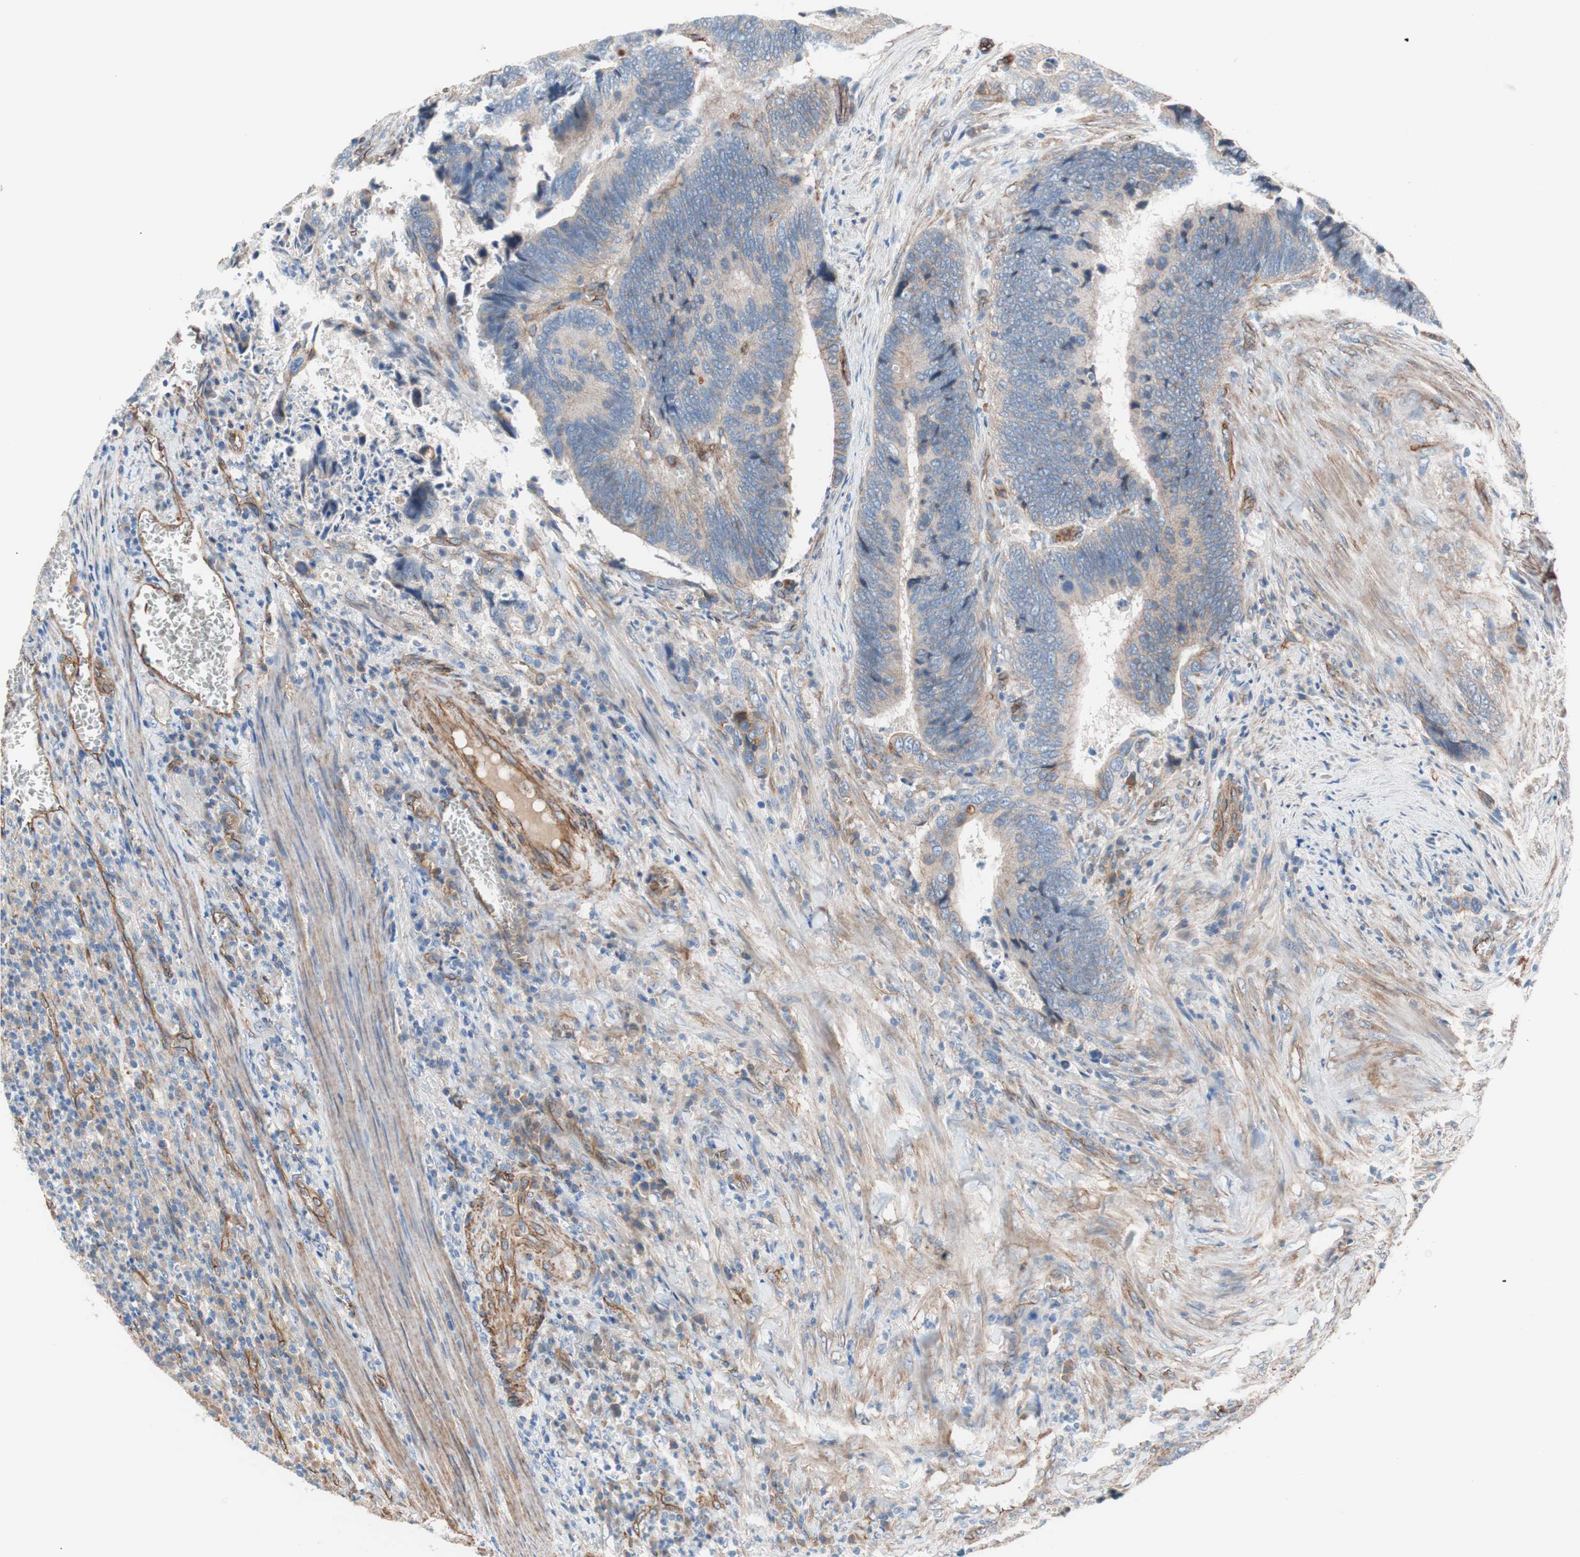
{"staining": {"intensity": "weak", "quantity": "<25%", "location": "cytoplasmic/membranous"}, "tissue": "colorectal cancer", "cell_type": "Tumor cells", "image_type": "cancer", "snomed": [{"axis": "morphology", "description": "Adenocarcinoma, NOS"}, {"axis": "topography", "description": "Colon"}], "caption": "An image of human colorectal adenocarcinoma is negative for staining in tumor cells.", "gene": "SPINT1", "patient": {"sex": "male", "age": 72}}